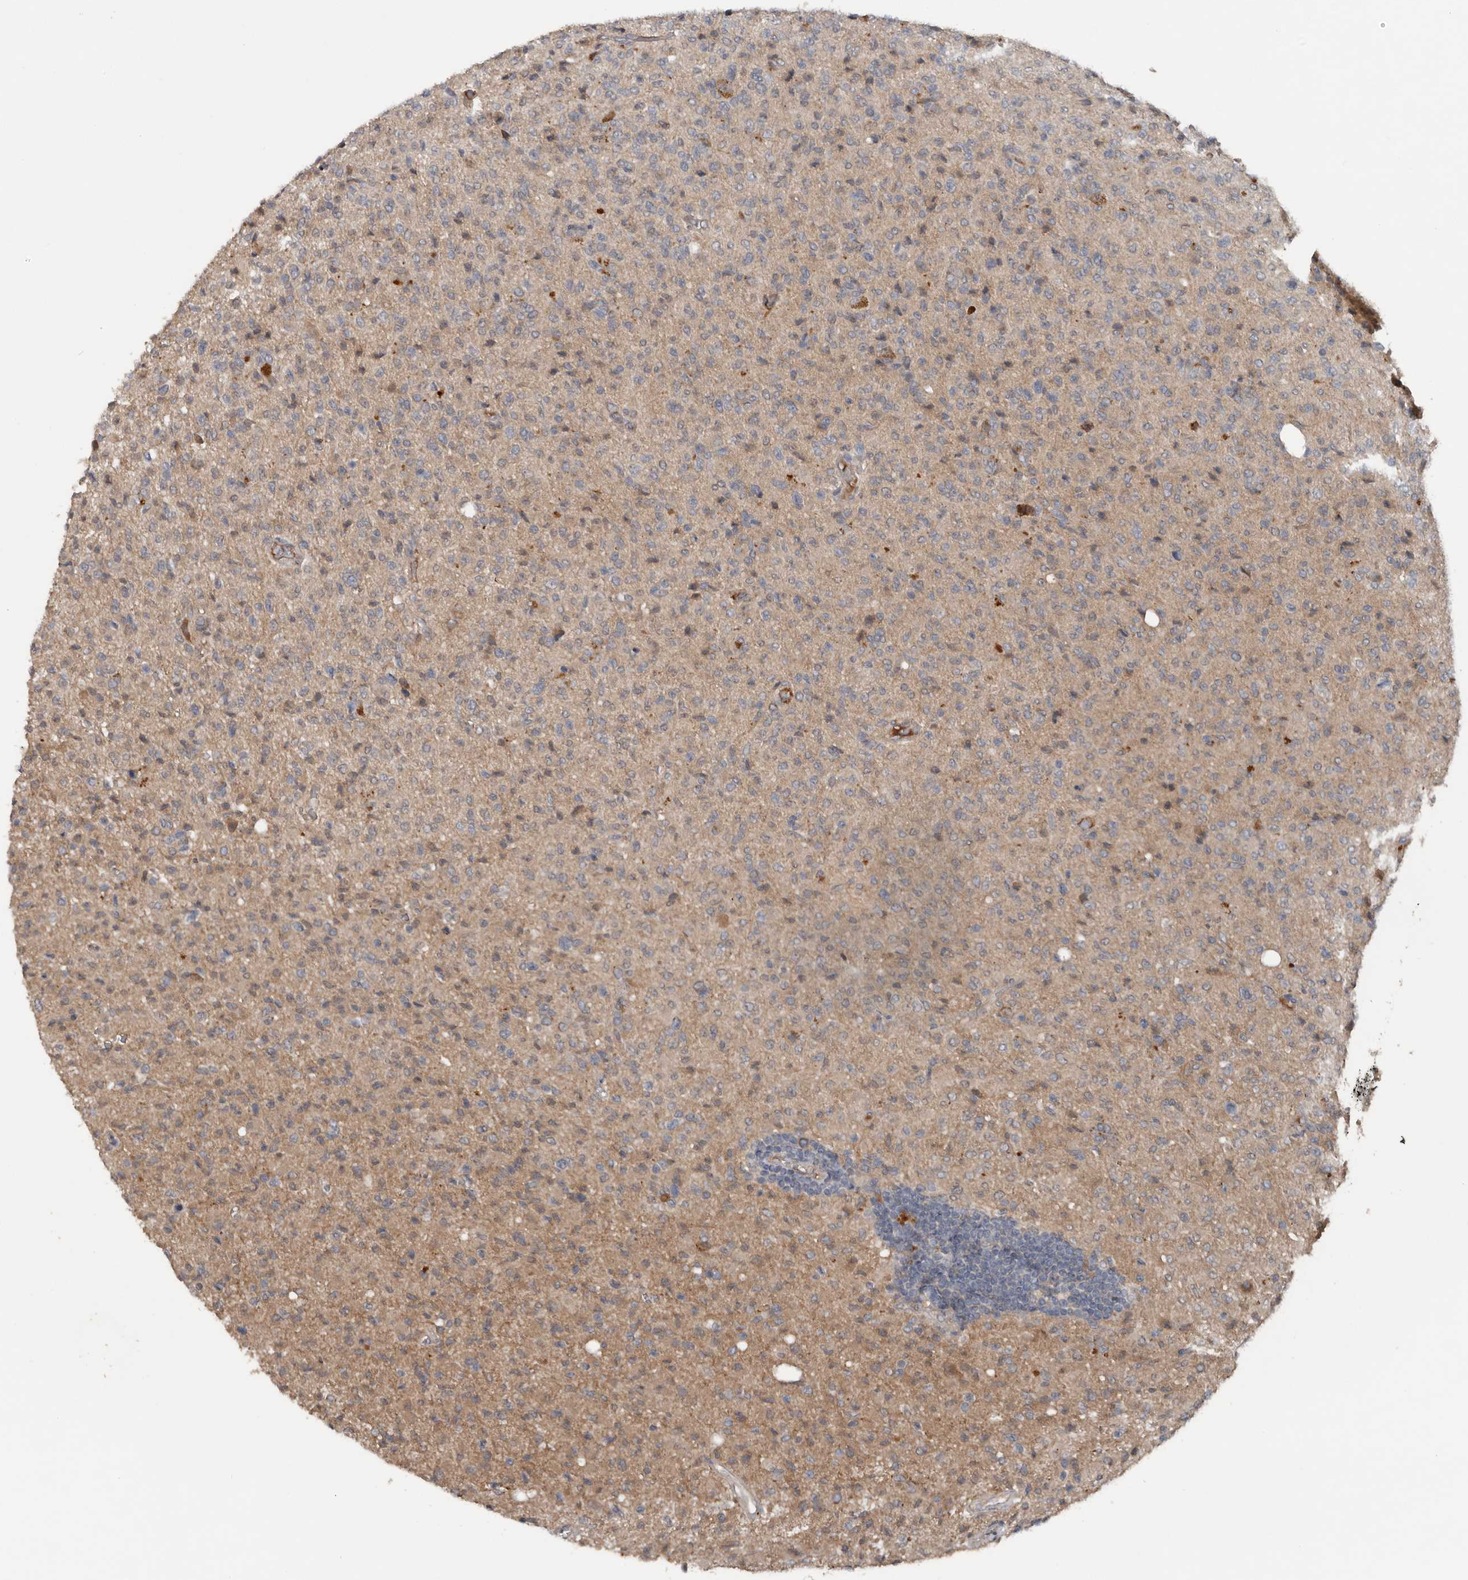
{"staining": {"intensity": "weak", "quantity": "<25%", "location": "cytoplasmic/membranous"}, "tissue": "glioma", "cell_type": "Tumor cells", "image_type": "cancer", "snomed": [{"axis": "morphology", "description": "Glioma, malignant, High grade"}, {"axis": "topography", "description": "Brain"}], "caption": "IHC micrograph of glioma stained for a protein (brown), which reveals no expression in tumor cells.", "gene": "DNAJB4", "patient": {"sex": "female", "age": 57}}